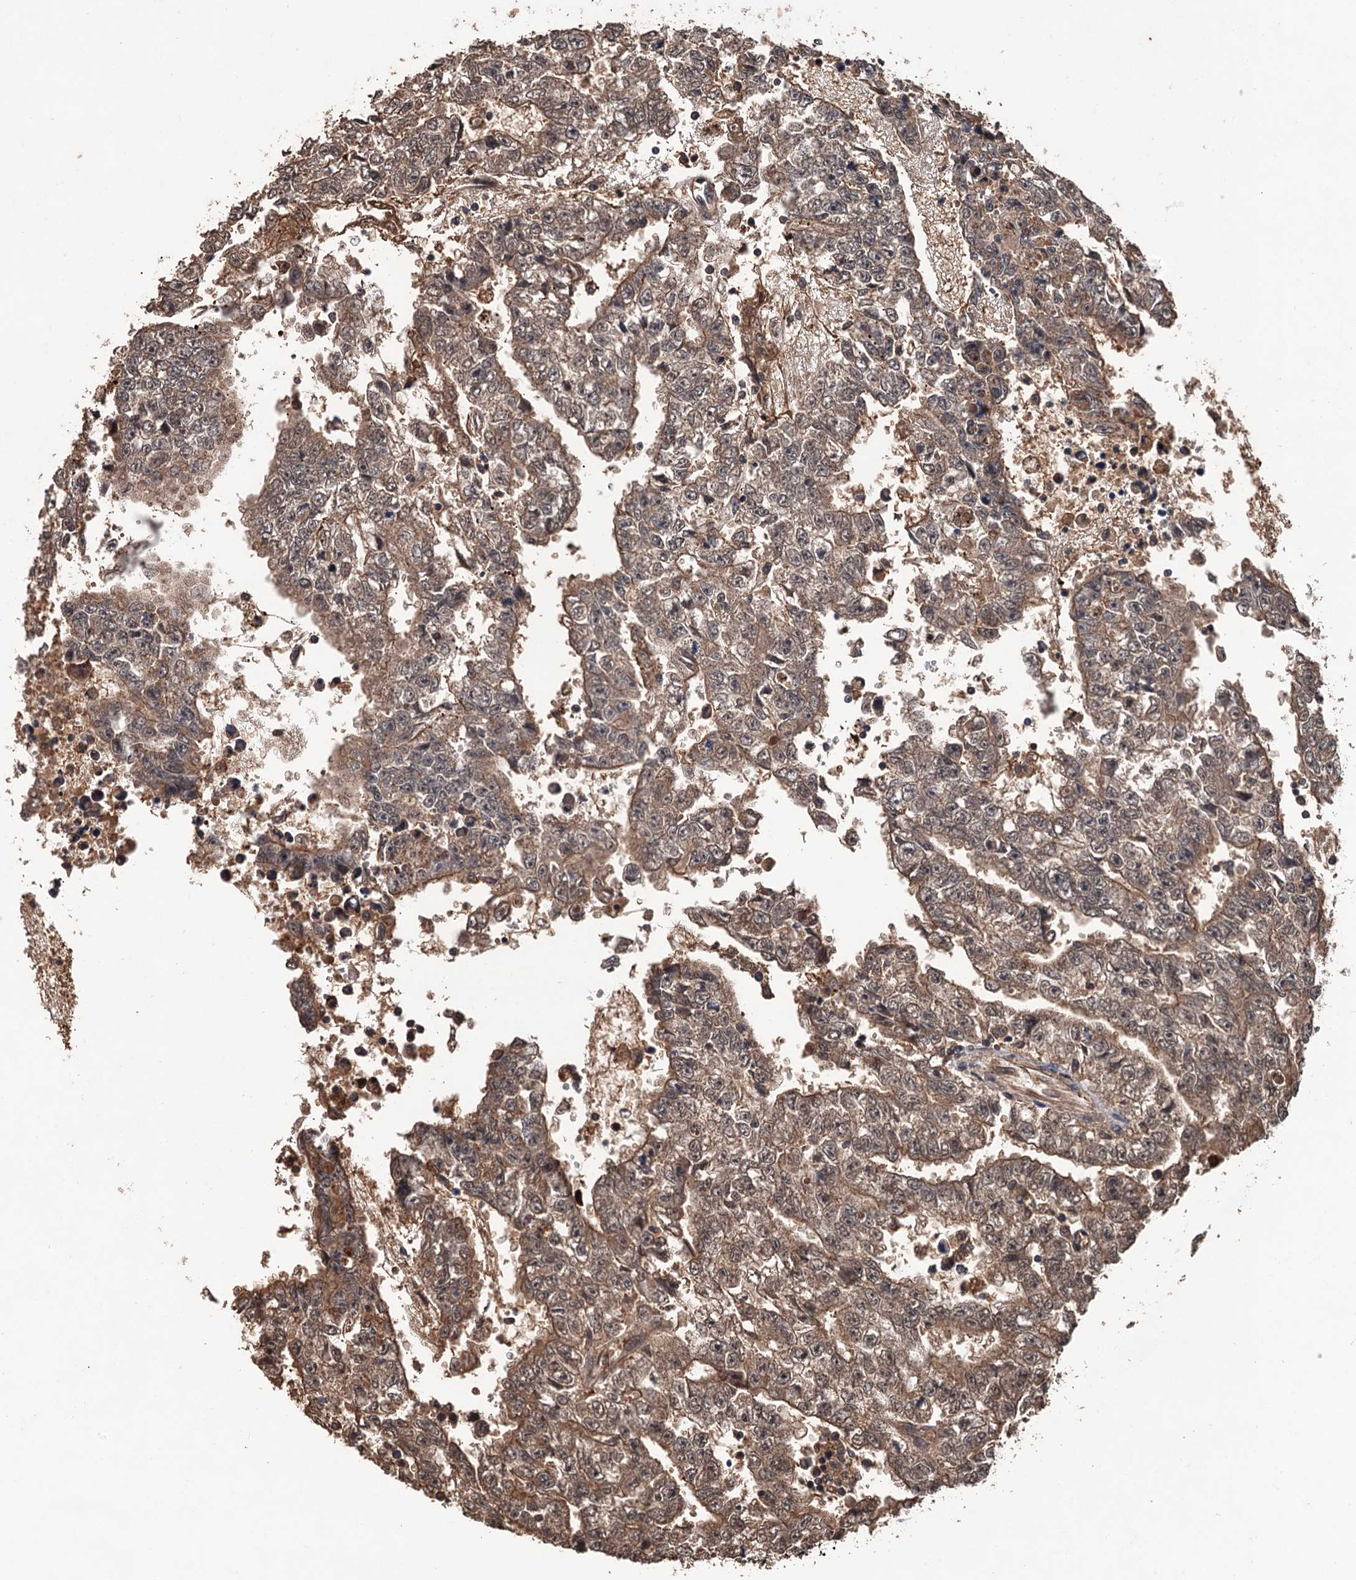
{"staining": {"intensity": "moderate", "quantity": ">75%", "location": "cytoplasmic/membranous"}, "tissue": "testis cancer", "cell_type": "Tumor cells", "image_type": "cancer", "snomed": [{"axis": "morphology", "description": "Carcinoma, Embryonal, NOS"}, {"axis": "topography", "description": "Testis"}], "caption": "Approximately >75% of tumor cells in human testis embryonal carcinoma demonstrate moderate cytoplasmic/membranous protein staining as visualized by brown immunohistochemical staining.", "gene": "ZNF438", "patient": {"sex": "male", "age": 25}}